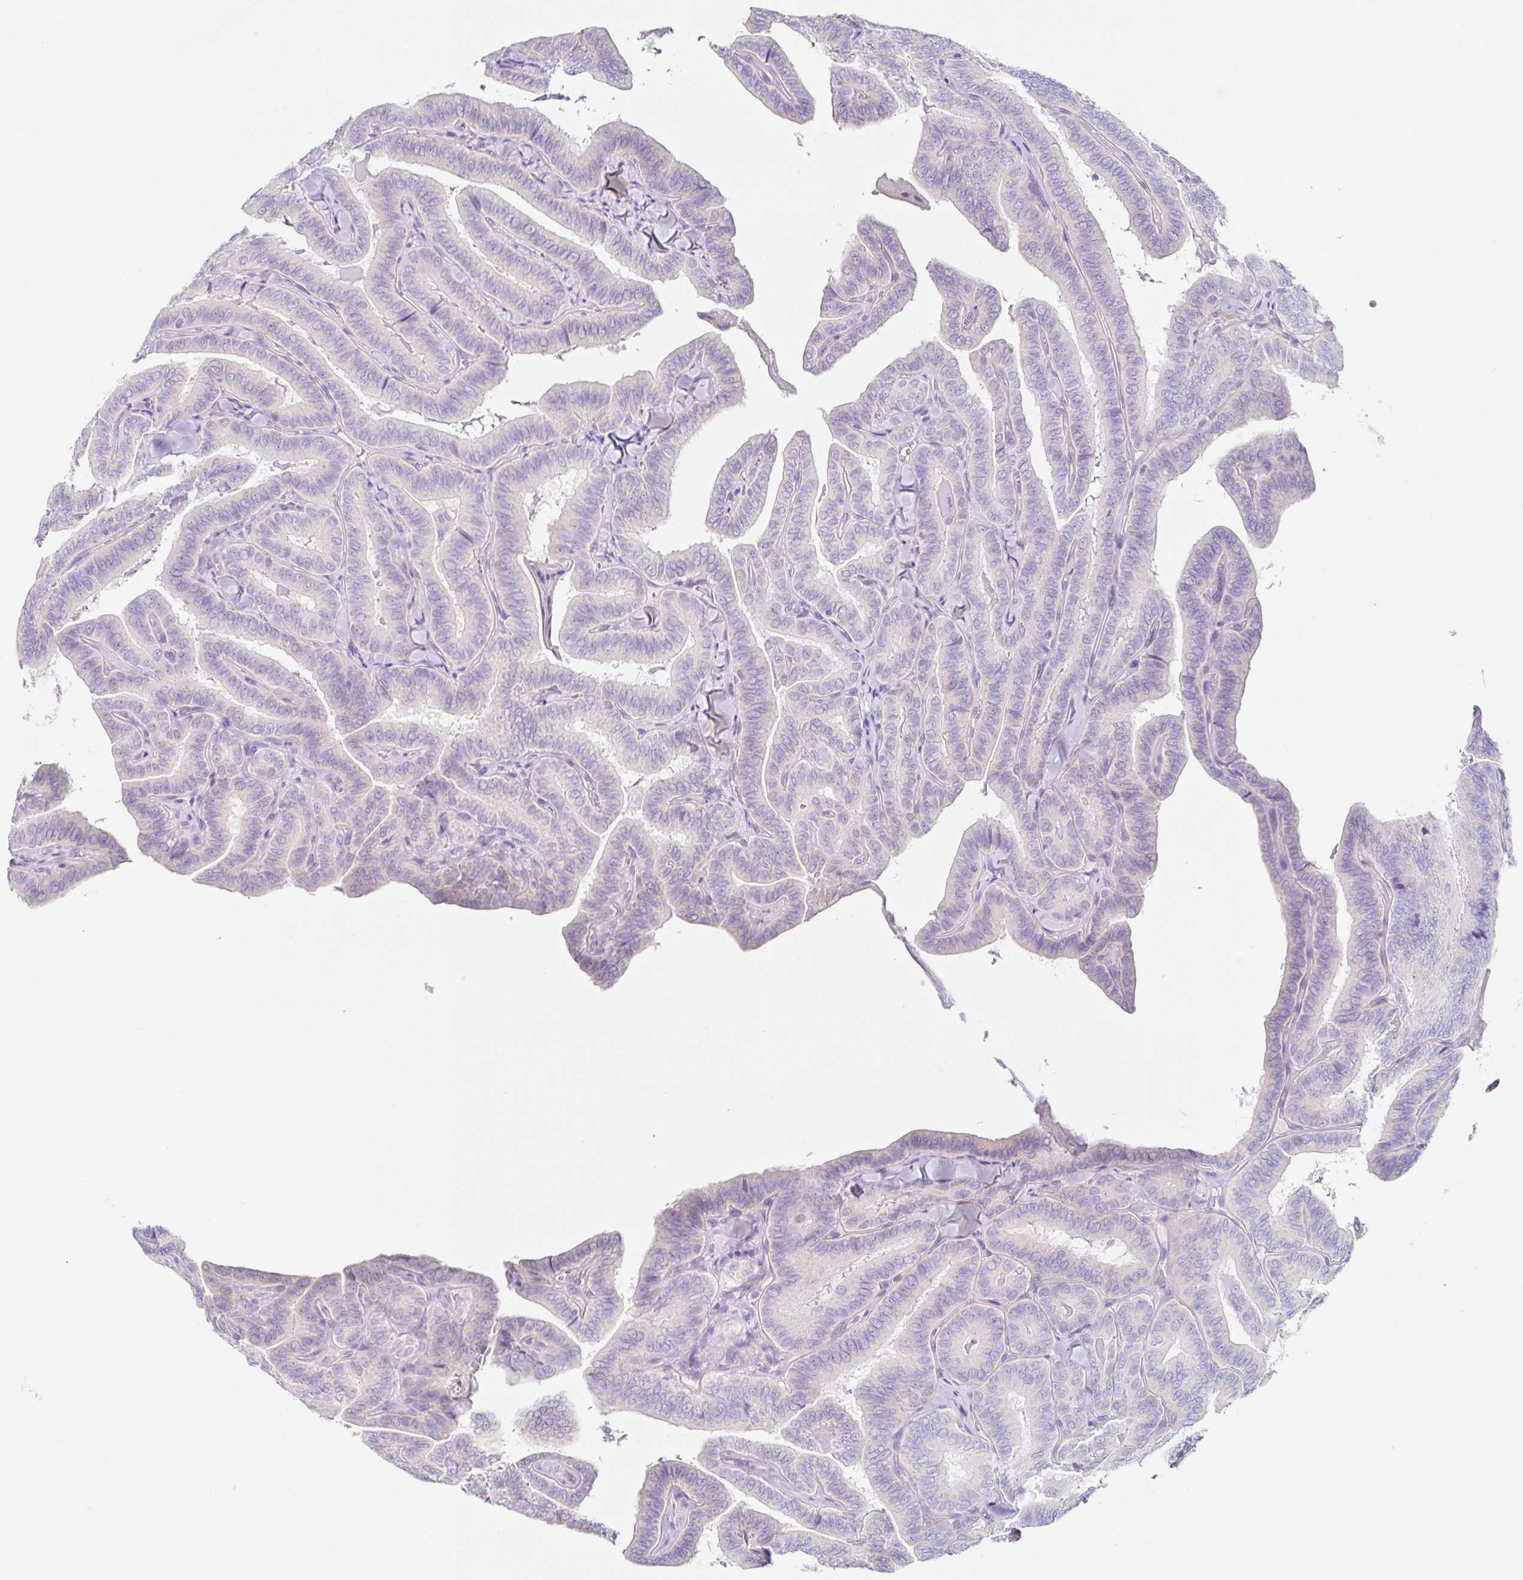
{"staining": {"intensity": "negative", "quantity": "none", "location": "none"}, "tissue": "thyroid cancer", "cell_type": "Tumor cells", "image_type": "cancer", "snomed": [{"axis": "morphology", "description": "Papillary adenocarcinoma, NOS"}, {"axis": "topography", "description": "Thyroid gland"}], "caption": "Papillary adenocarcinoma (thyroid) stained for a protein using immunohistochemistry shows no positivity tumor cells.", "gene": "DCAF17", "patient": {"sex": "male", "age": 61}}